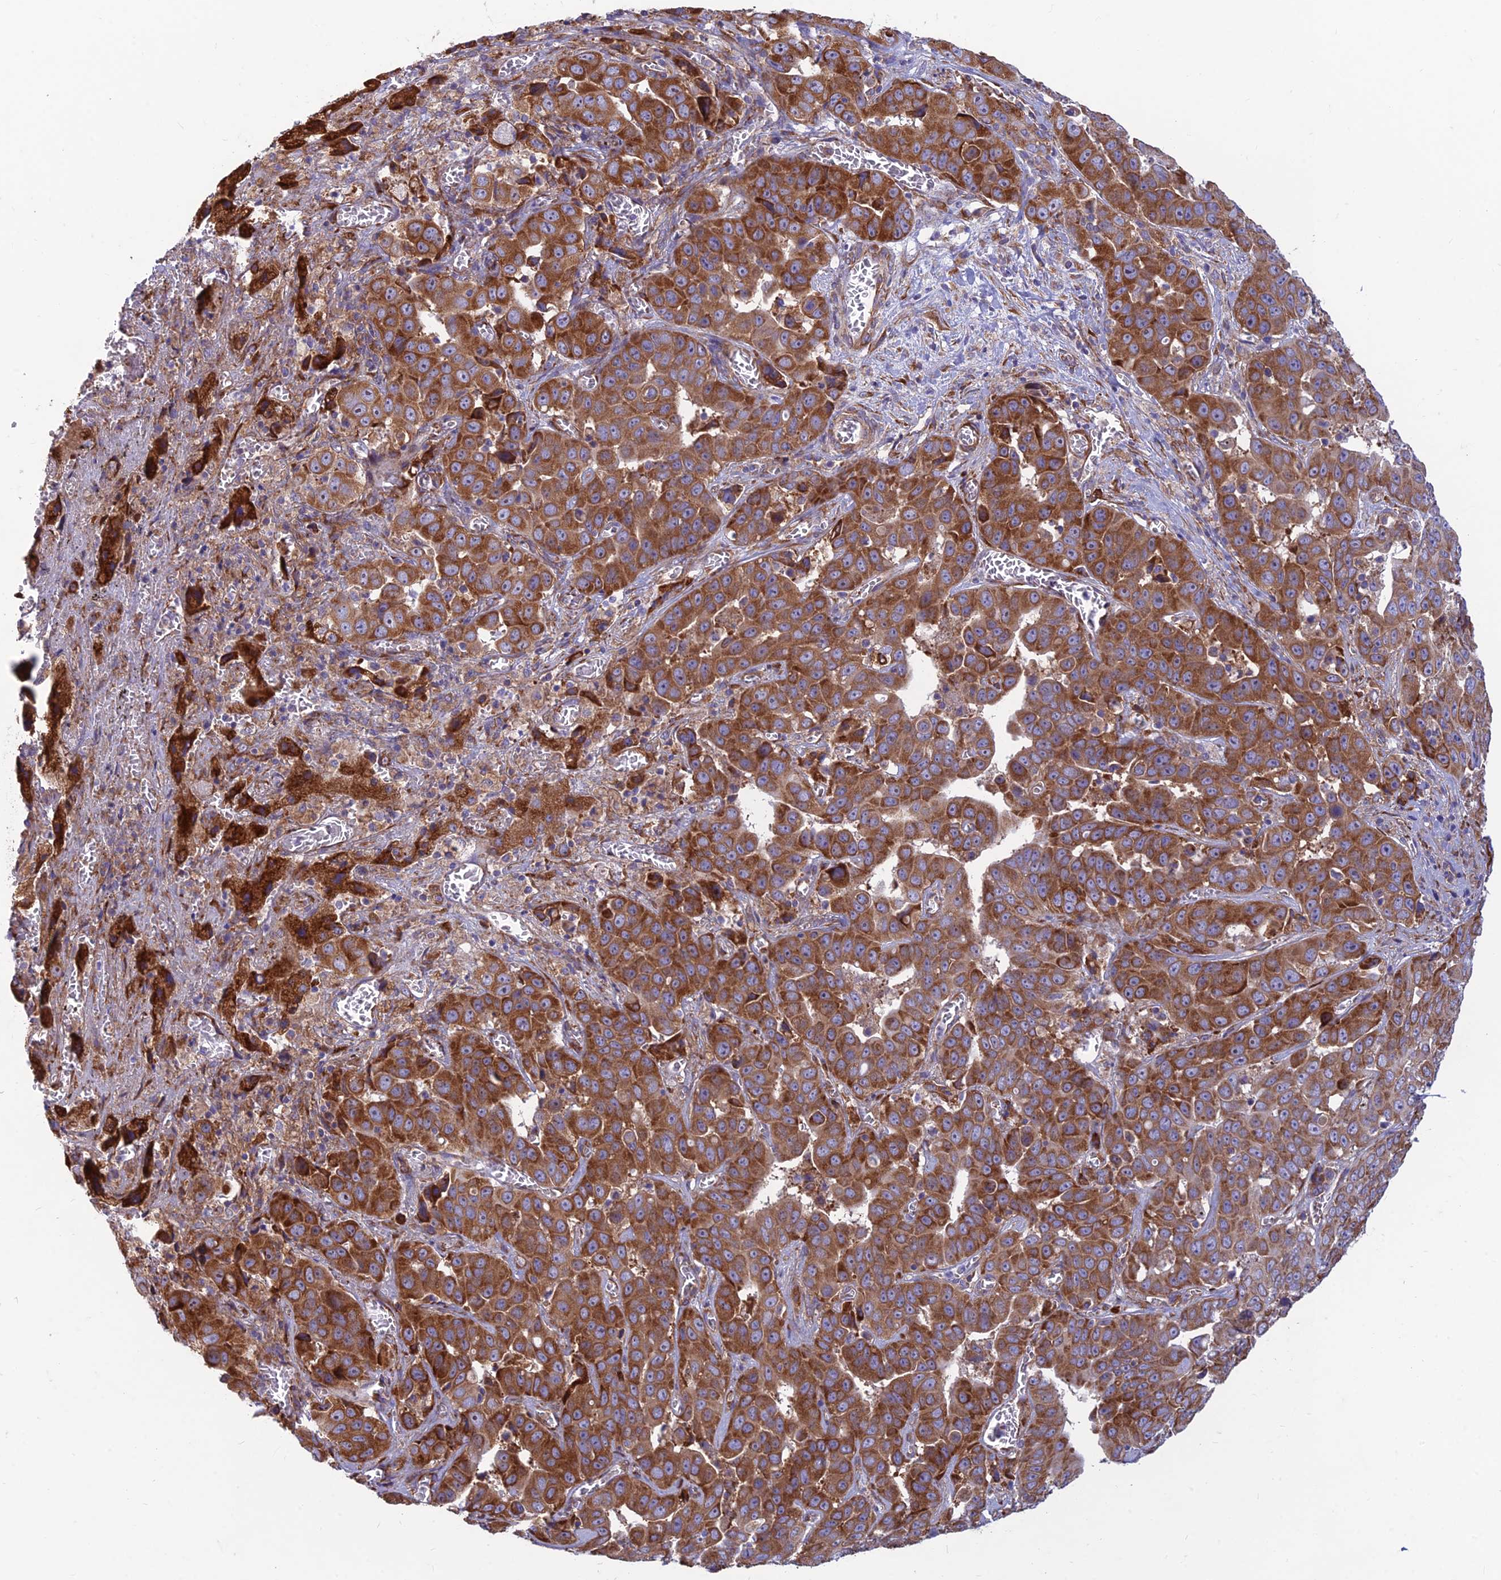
{"staining": {"intensity": "moderate", "quantity": ">75%", "location": "cytoplasmic/membranous"}, "tissue": "liver cancer", "cell_type": "Tumor cells", "image_type": "cancer", "snomed": [{"axis": "morphology", "description": "Cholangiocarcinoma"}, {"axis": "topography", "description": "Liver"}], "caption": "IHC of human liver cholangiocarcinoma exhibits medium levels of moderate cytoplasmic/membranous staining in approximately >75% of tumor cells.", "gene": "RPL17-C18orf32", "patient": {"sex": "female", "age": 52}}